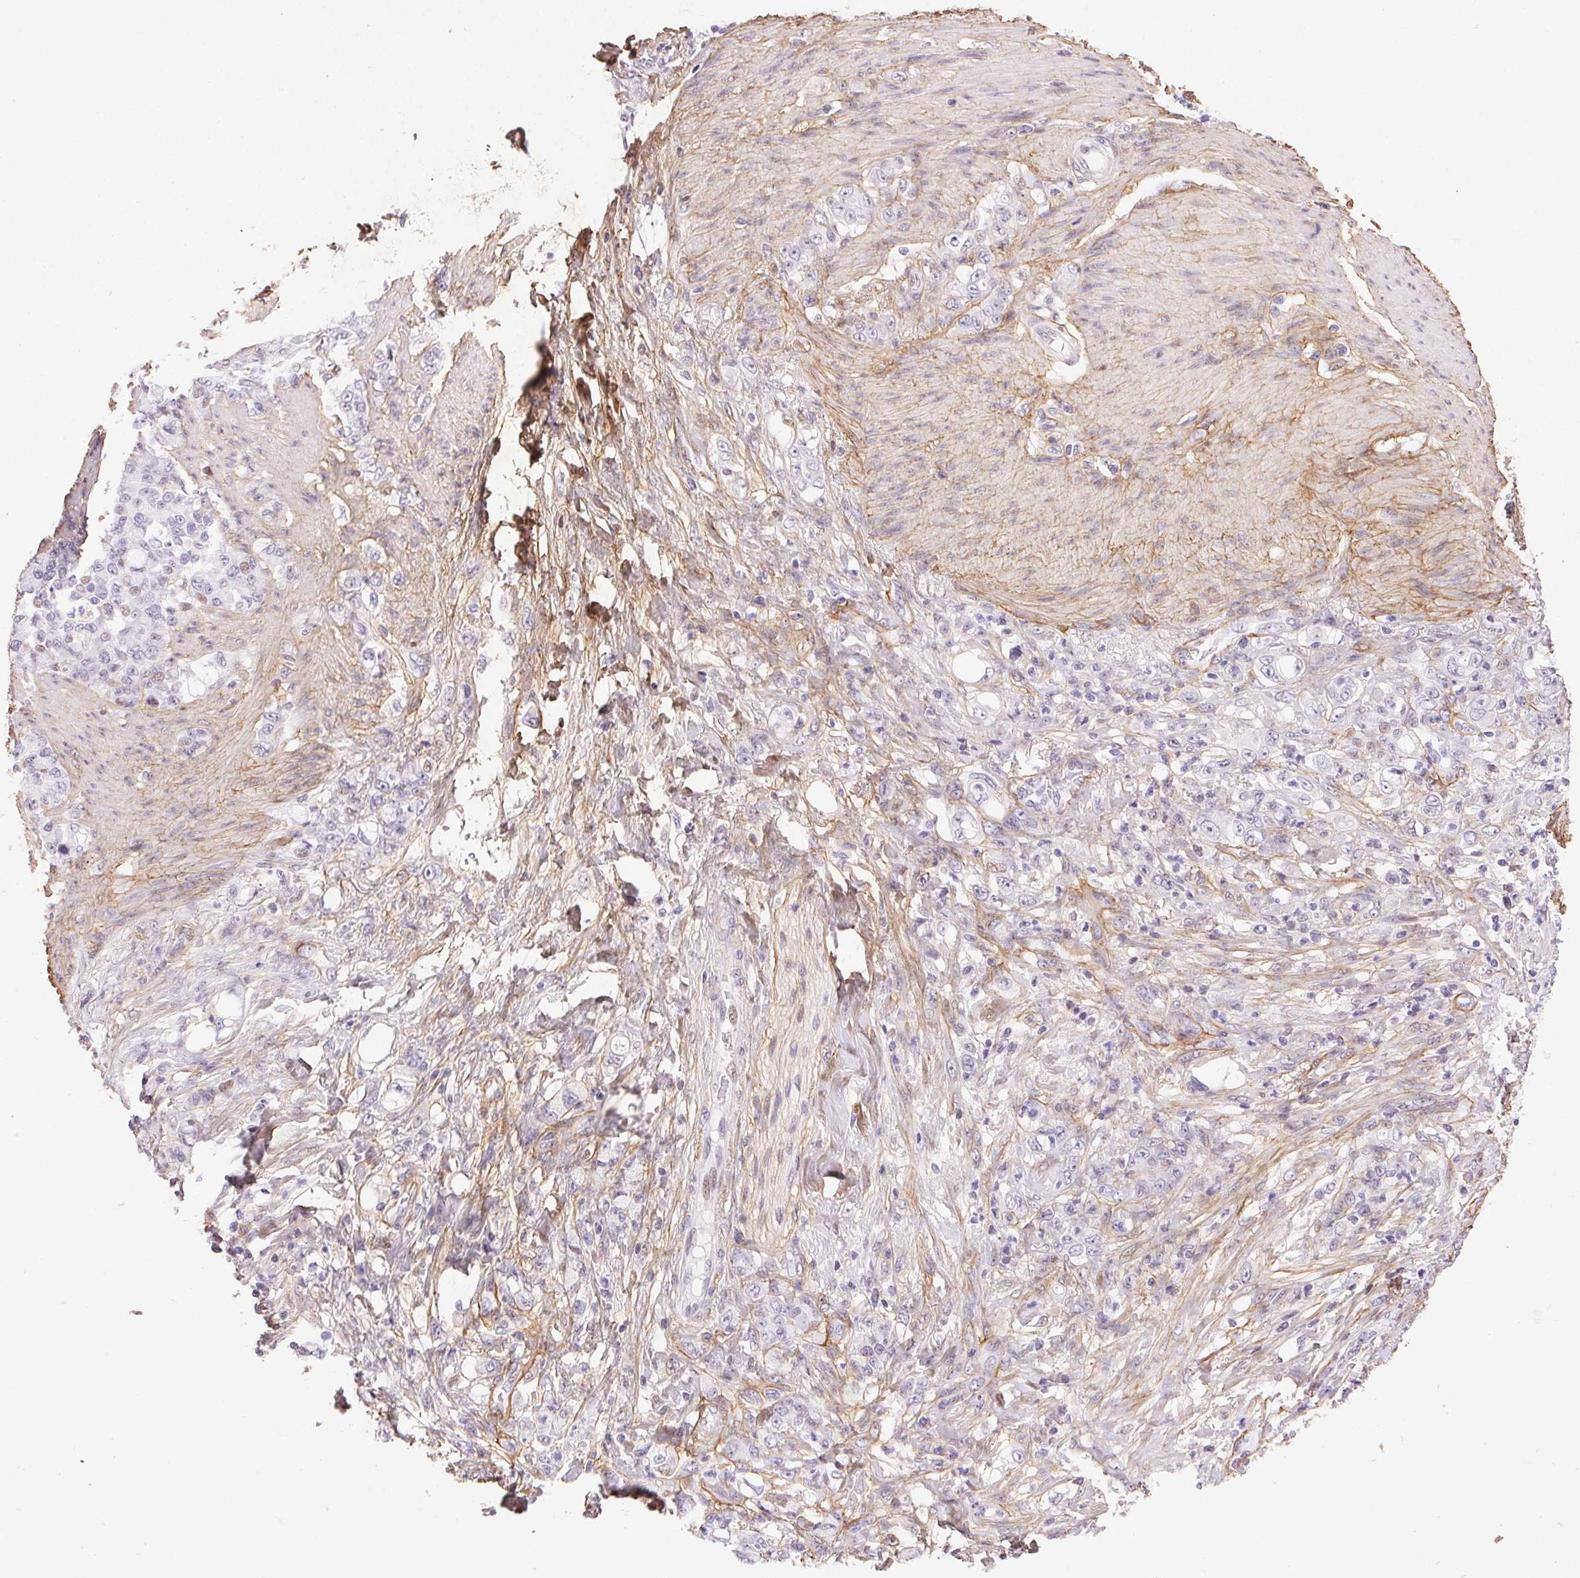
{"staining": {"intensity": "negative", "quantity": "none", "location": "none"}, "tissue": "stomach cancer", "cell_type": "Tumor cells", "image_type": "cancer", "snomed": [{"axis": "morphology", "description": "Adenocarcinoma, NOS"}, {"axis": "topography", "description": "Stomach"}], "caption": "A high-resolution image shows immunohistochemistry staining of stomach adenocarcinoma, which displays no significant expression in tumor cells.", "gene": "PDZD2", "patient": {"sex": "female", "age": 79}}